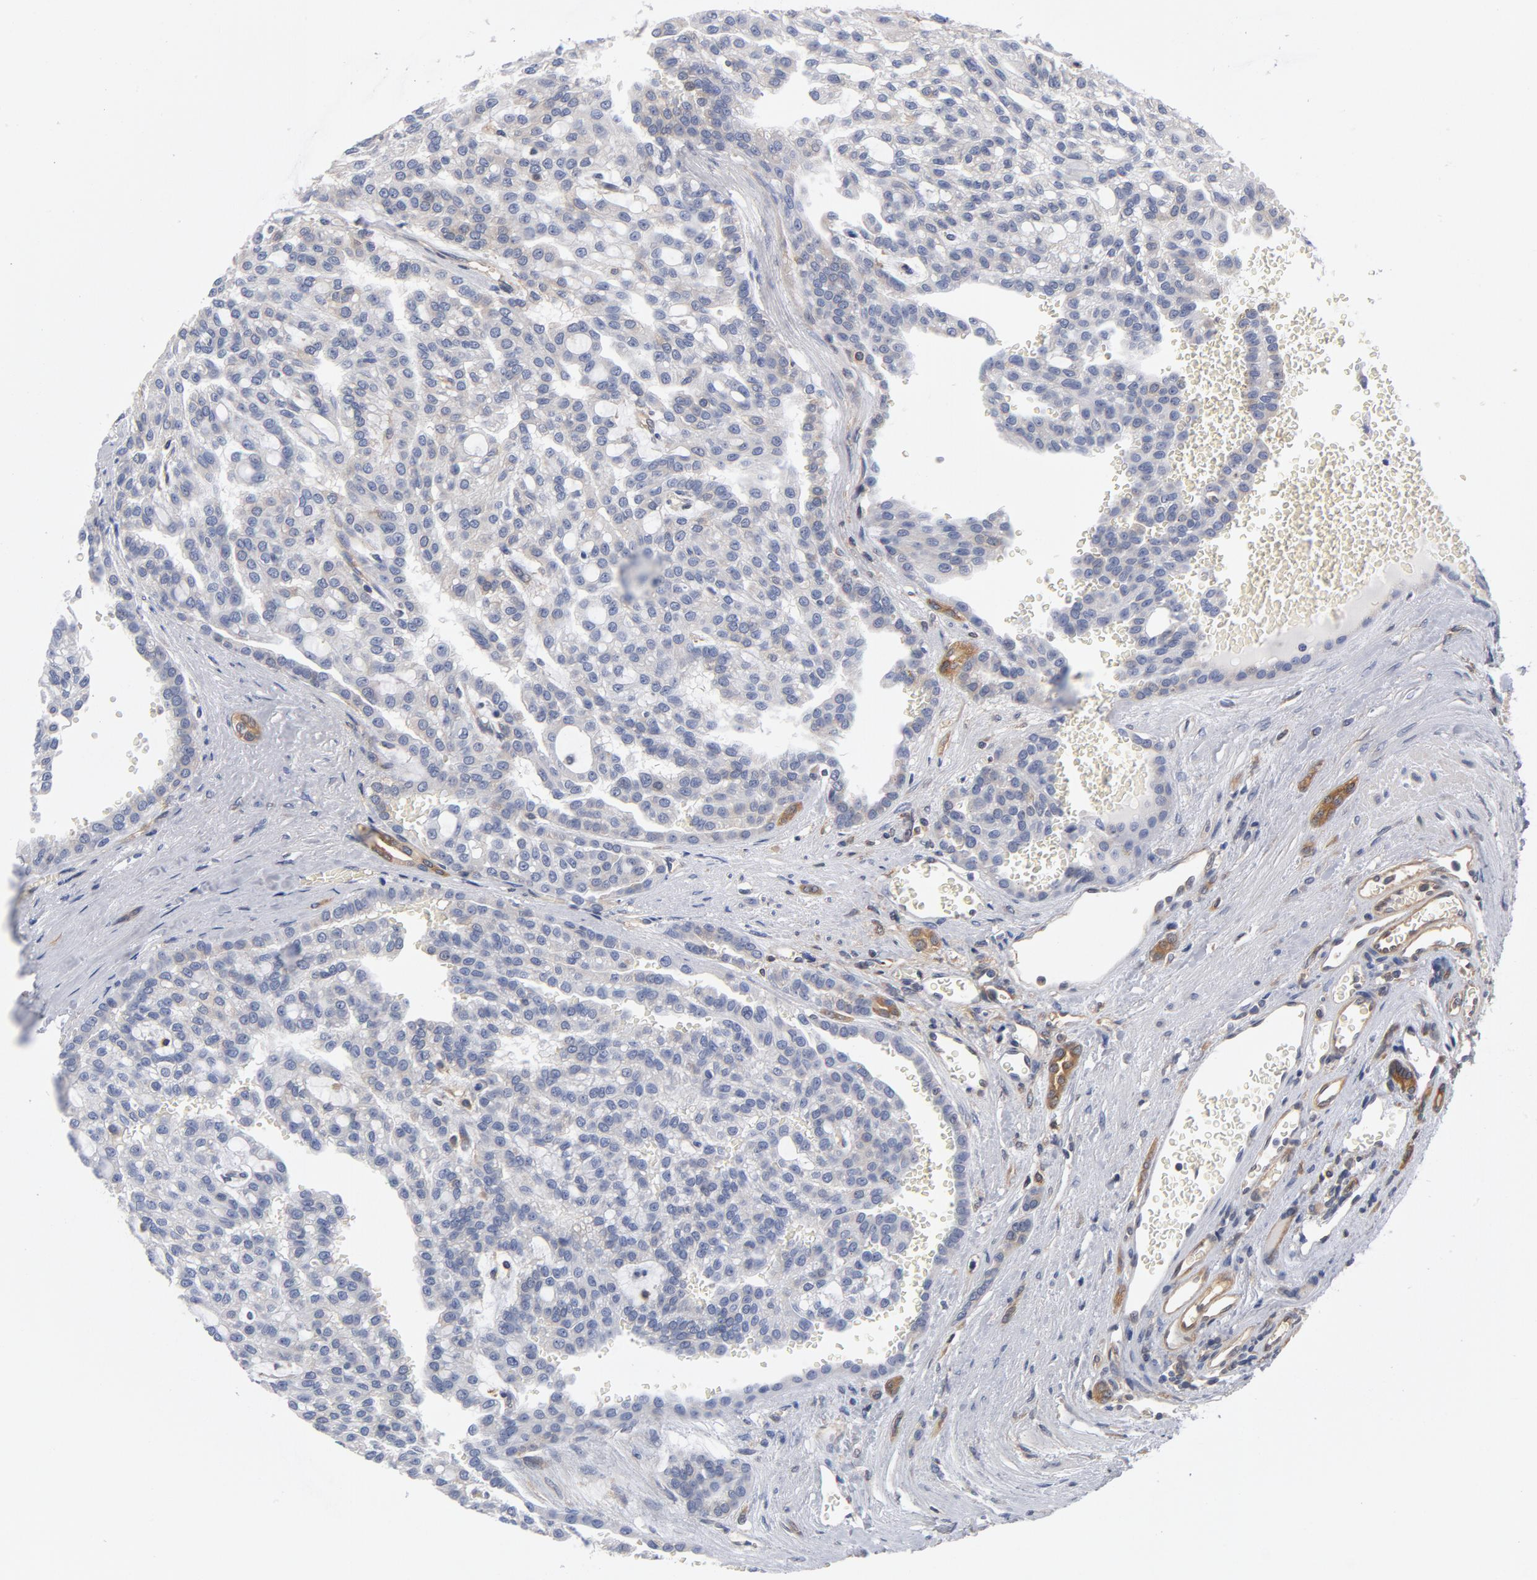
{"staining": {"intensity": "negative", "quantity": "none", "location": "none"}, "tissue": "renal cancer", "cell_type": "Tumor cells", "image_type": "cancer", "snomed": [{"axis": "morphology", "description": "Adenocarcinoma, NOS"}, {"axis": "topography", "description": "Kidney"}], "caption": "There is no significant positivity in tumor cells of renal cancer (adenocarcinoma).", "gene": "ASMTL", "patient": {"sex": "male", "age": 63}}